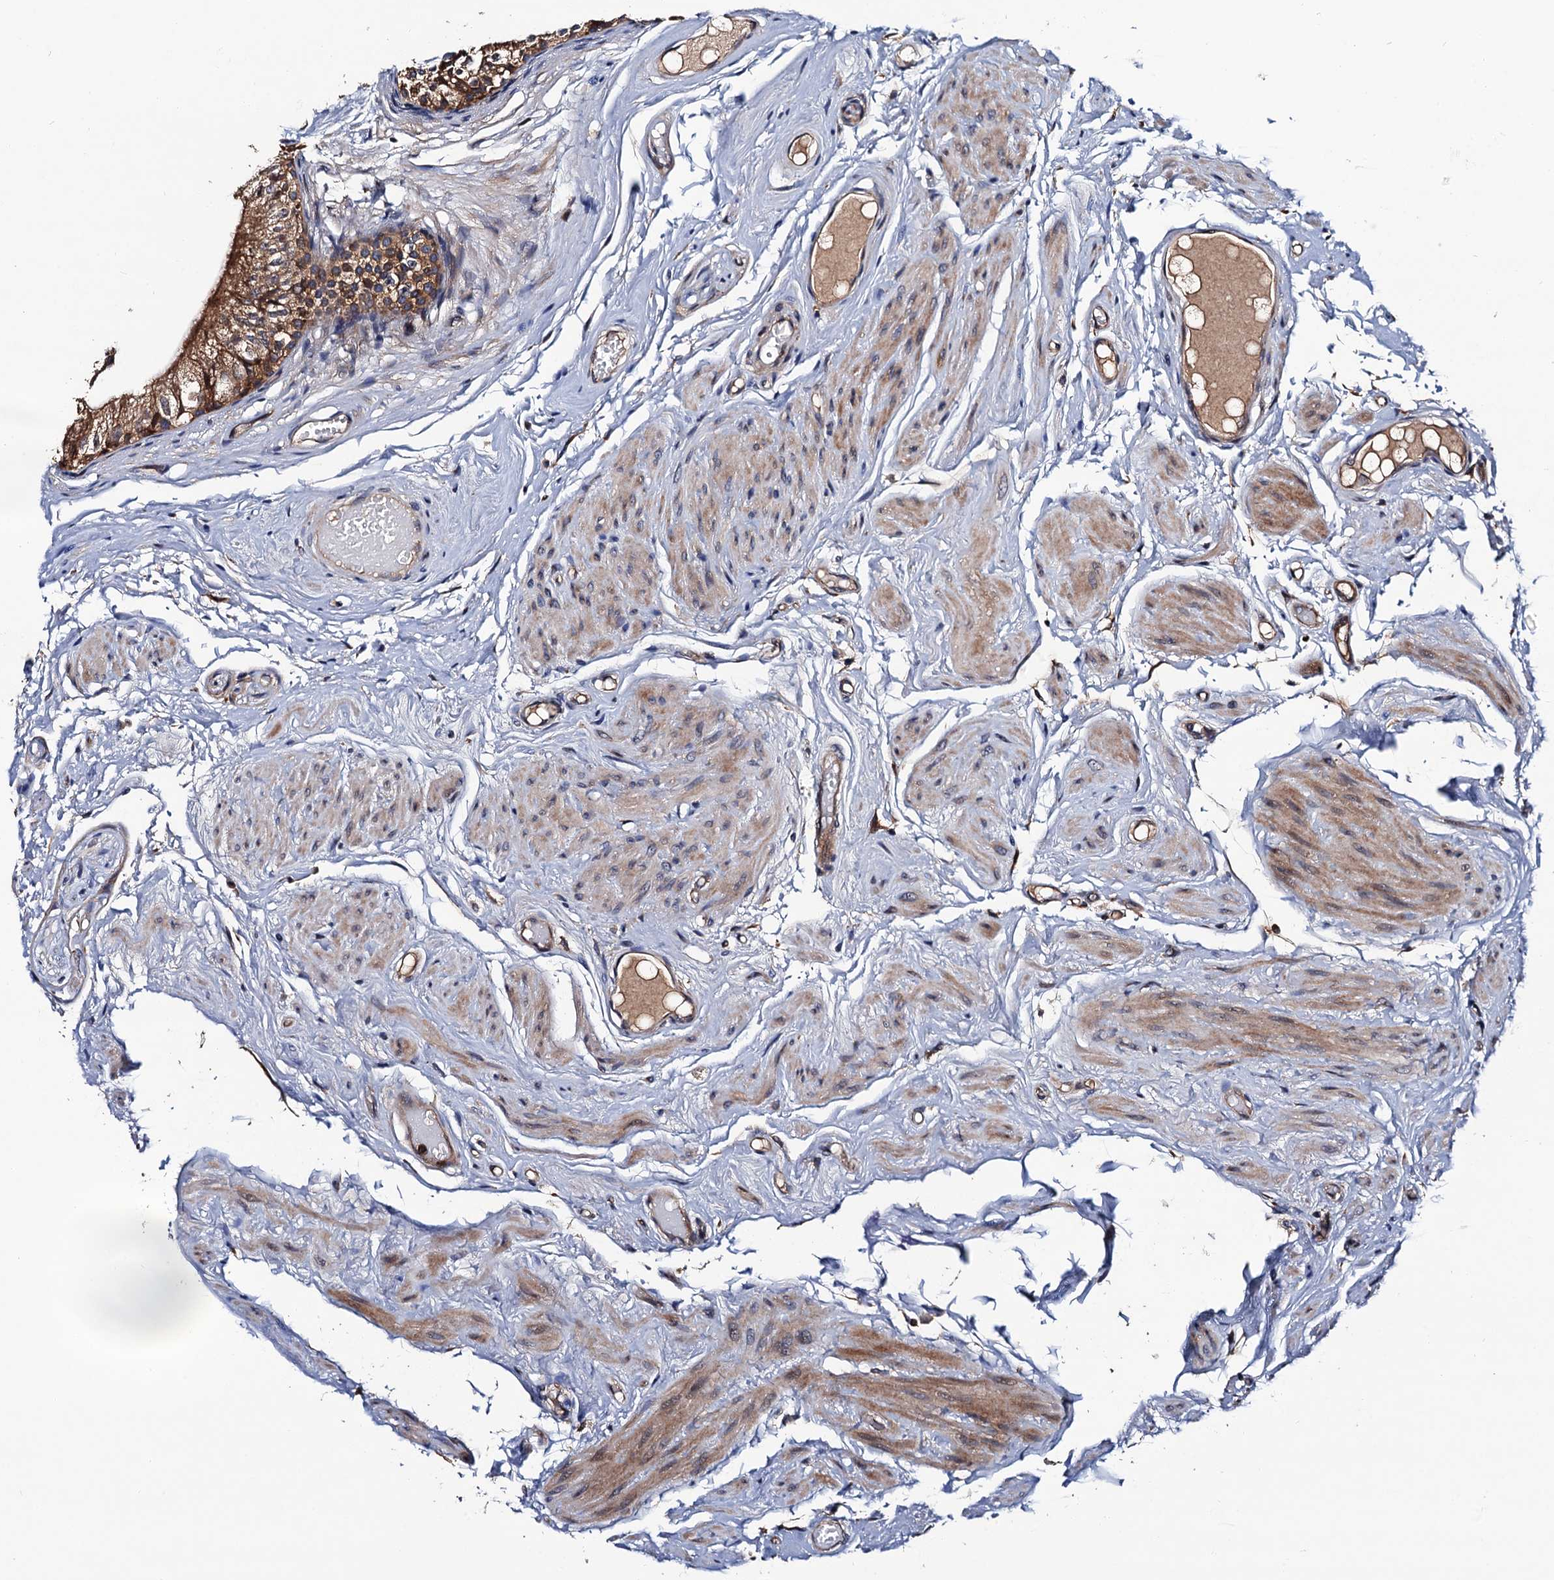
{"staining": {"intensity": "moderate", "quantity": ">75%", "location": "cytoplasmic/membranous"}, "tissue": "epididymis", "cell_type": "Glandular cells", "image_type": "normal", "snomed": [{"axis": "morphology", "description": "Normal tissue, NOS"}, {"axis": "topography", "description": "Epididymis"}], "caption": "Protein staining exhibits moderate cytoplasmic/membranous positivity in approximately >75% of glandular cells in benign epididymis.", "gene": "VPS35", "patient": {"sex": "male", "age": 79}}